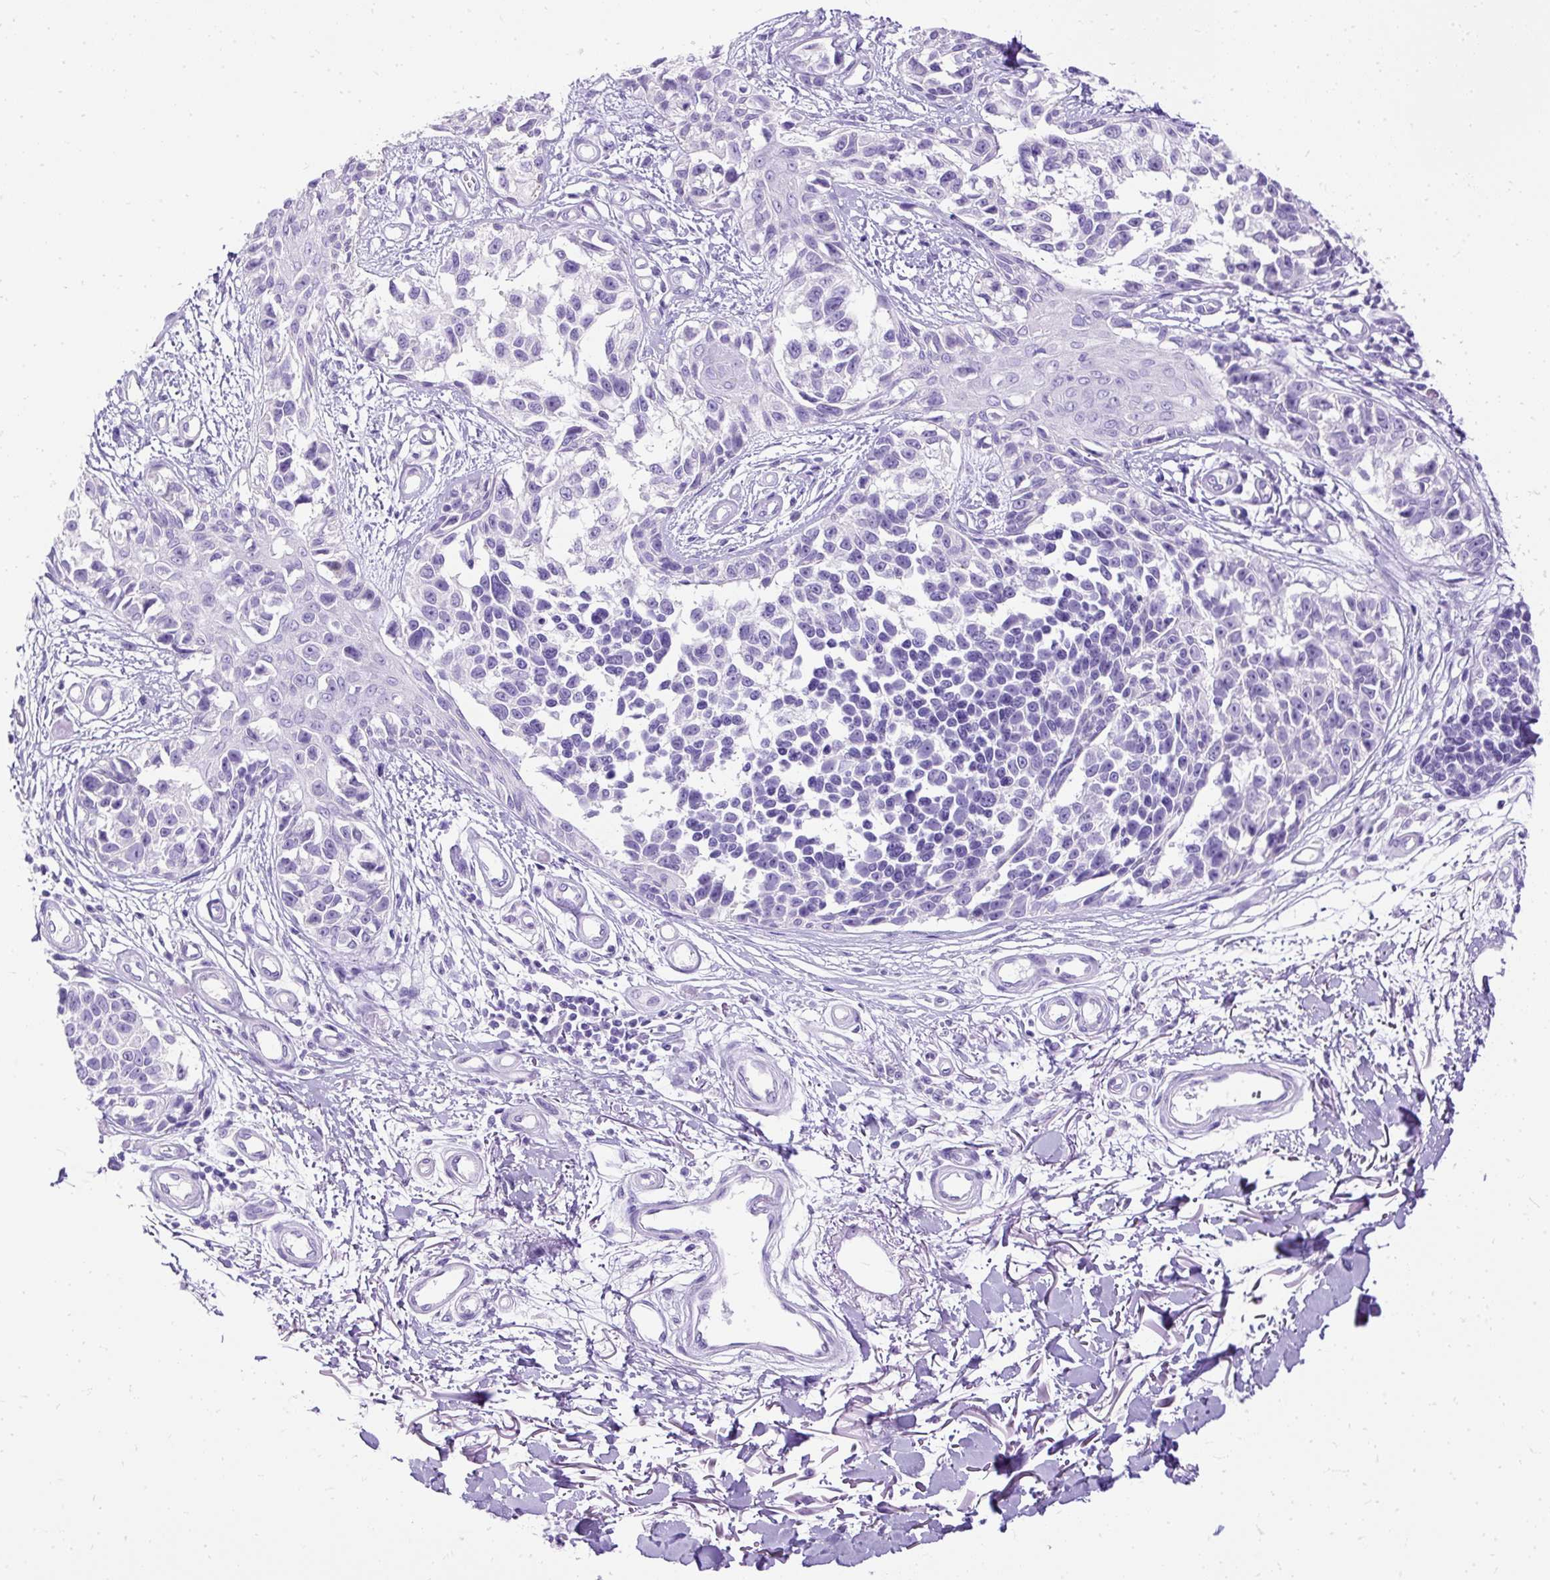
{"staining": {"intensity": "negative", "quantity": "none", "location": "none"}, "tissue": "melanoma", "cell_type": "Tumor cells", "image_type": "cancer", "snomed": [{"axis": "morphology", "description": "Malignant melanoma, NOS"}, {"axis": "topography", "description": "Skin"}], "caption": "Immunohistochemical staining of malignant melanoma shows no significant positivity in tumor cells.", "gene": "HEY1", "patient": {"sex": "male", "age": 73}}